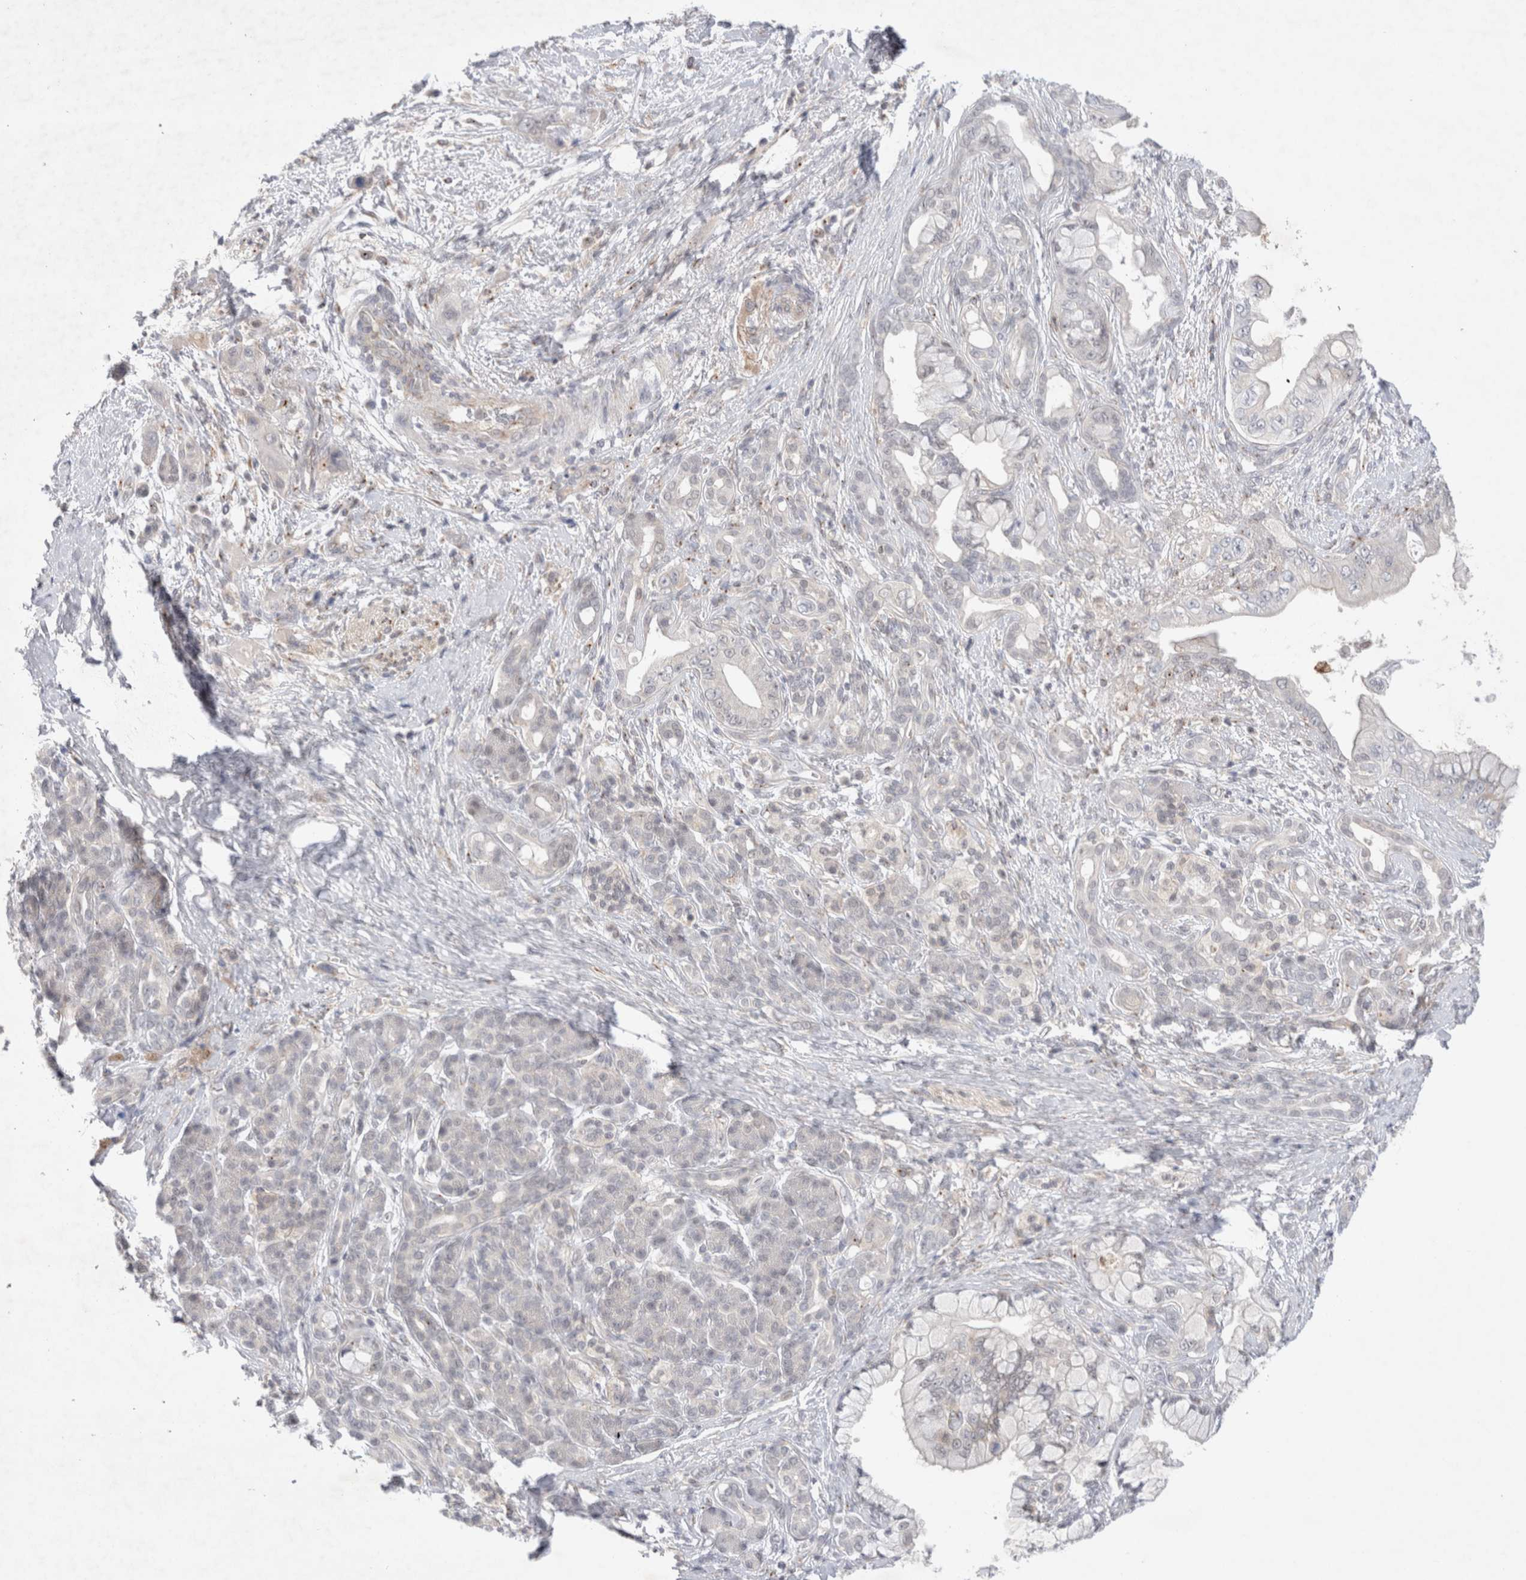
{"staining": {"intensity": "negative", "quantity": "none", "location": "none"}, "tissue": "pancreatic cancer", "cell_type": "Tumor cells", "image_type": "cancer", "snomed": [{"axis": "morphology", "description": "Adenocarcinoma, NOS"}, {"axis": "topography", "description": "Pancreas"}], "caption": "Tumor cells are negative for protein expression in human adenocarcinoma (pancreatic). (Stains: DAB IHC with hematoxylin counter stain, Microscopy: brightfield microscopy at high magnification).", "gene": "BICD2", "patient": {"sex": "male", "age": 59}}